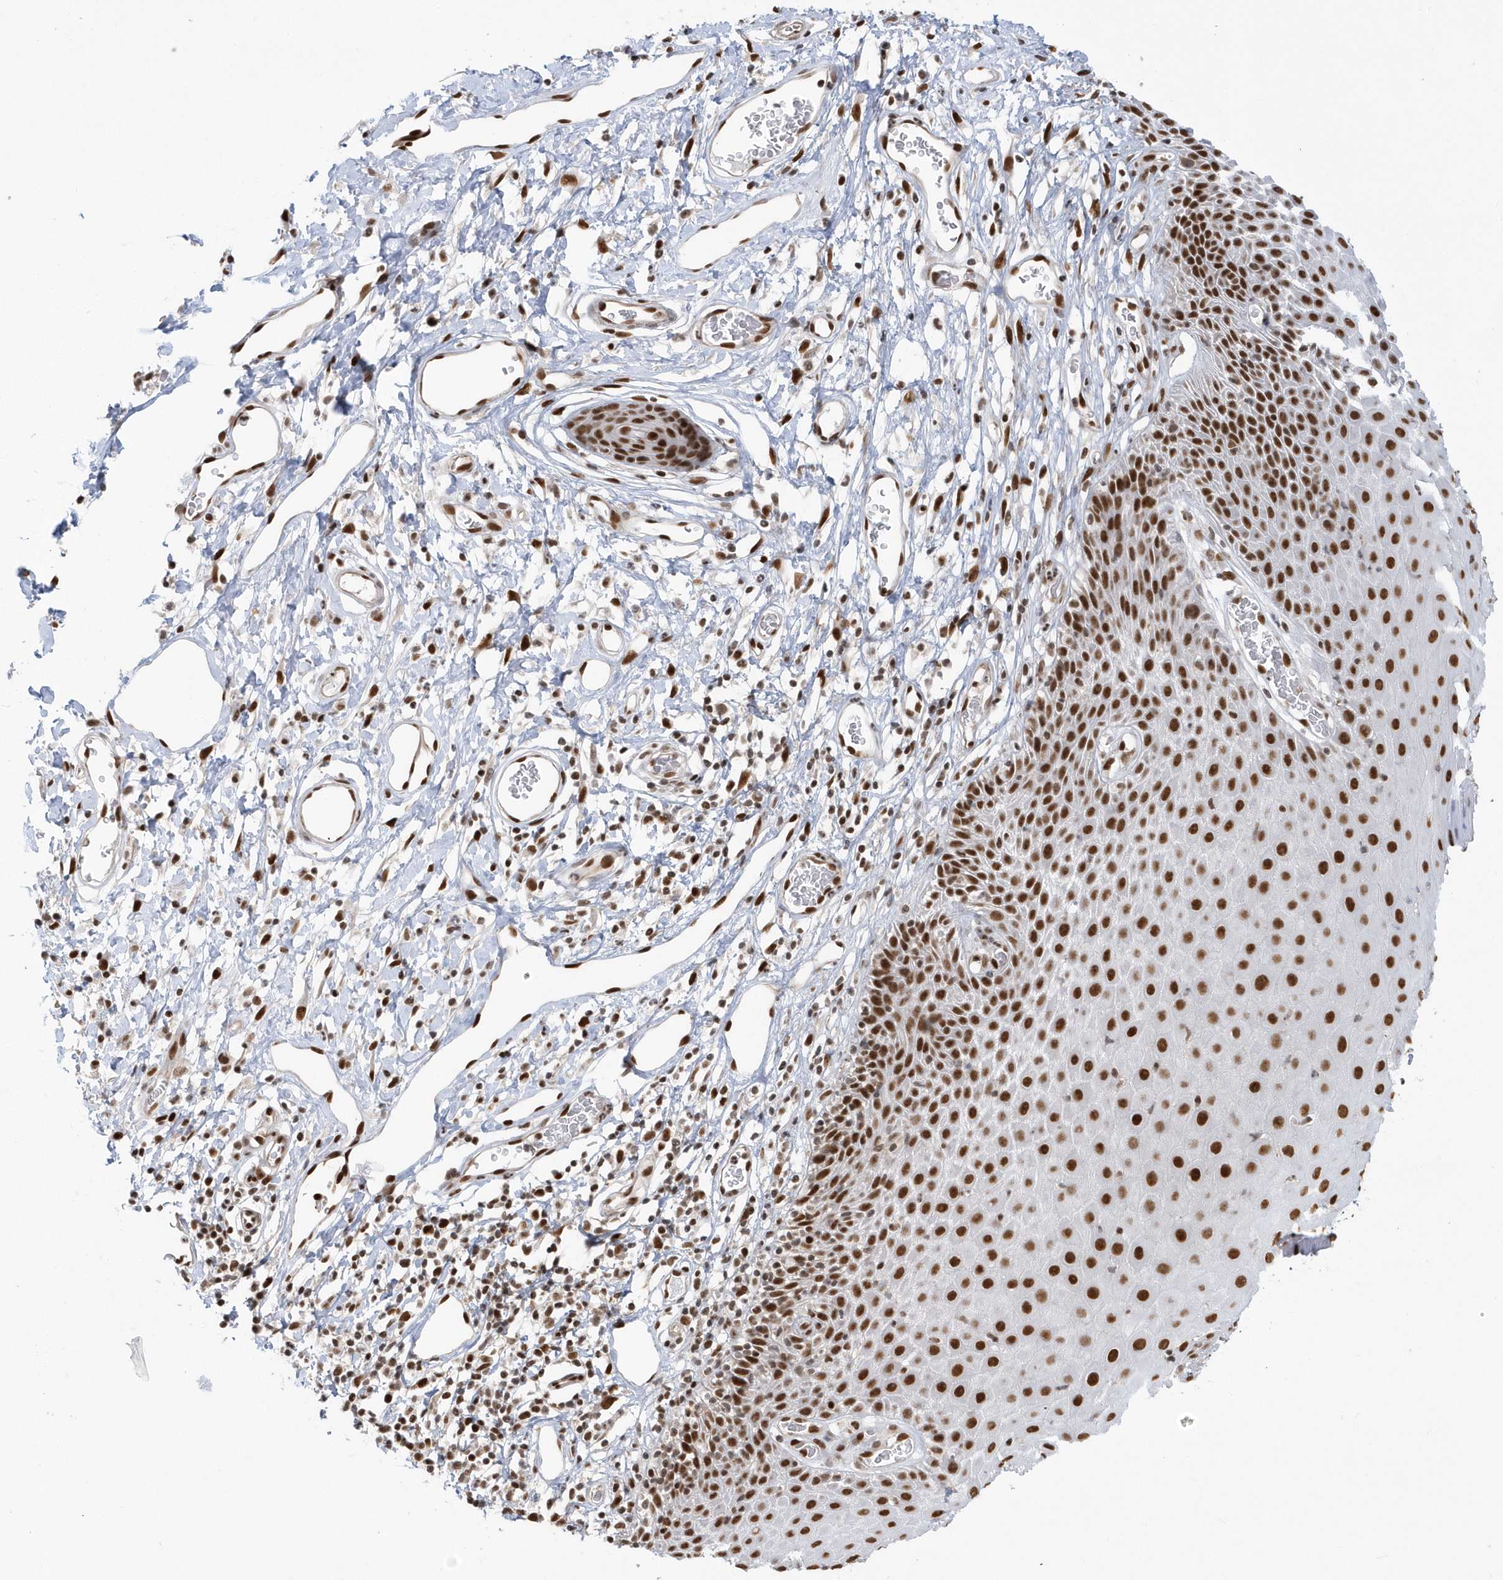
{"staining": {"intensity": "strong", "quantity": ">75%", "location": "nuclear"}, "tissue": "skin", "cell_type": "Epidermal cells", "image_type": "normal", "snomed": [{"axis": "morphology", "description": "Normal tissue, NOS"}, {"axis": "topography", "description": "Vulva"}], "caption": "This histopathology image demonstrates benign skin stained with IHC to label a protein in brown. The nuclear of epidermal cells show strong positivity for the protein. Nuclei are counter-stained blue.", "gene": "SEPHS1", "patient": {"sex": "female", "age": 68}}